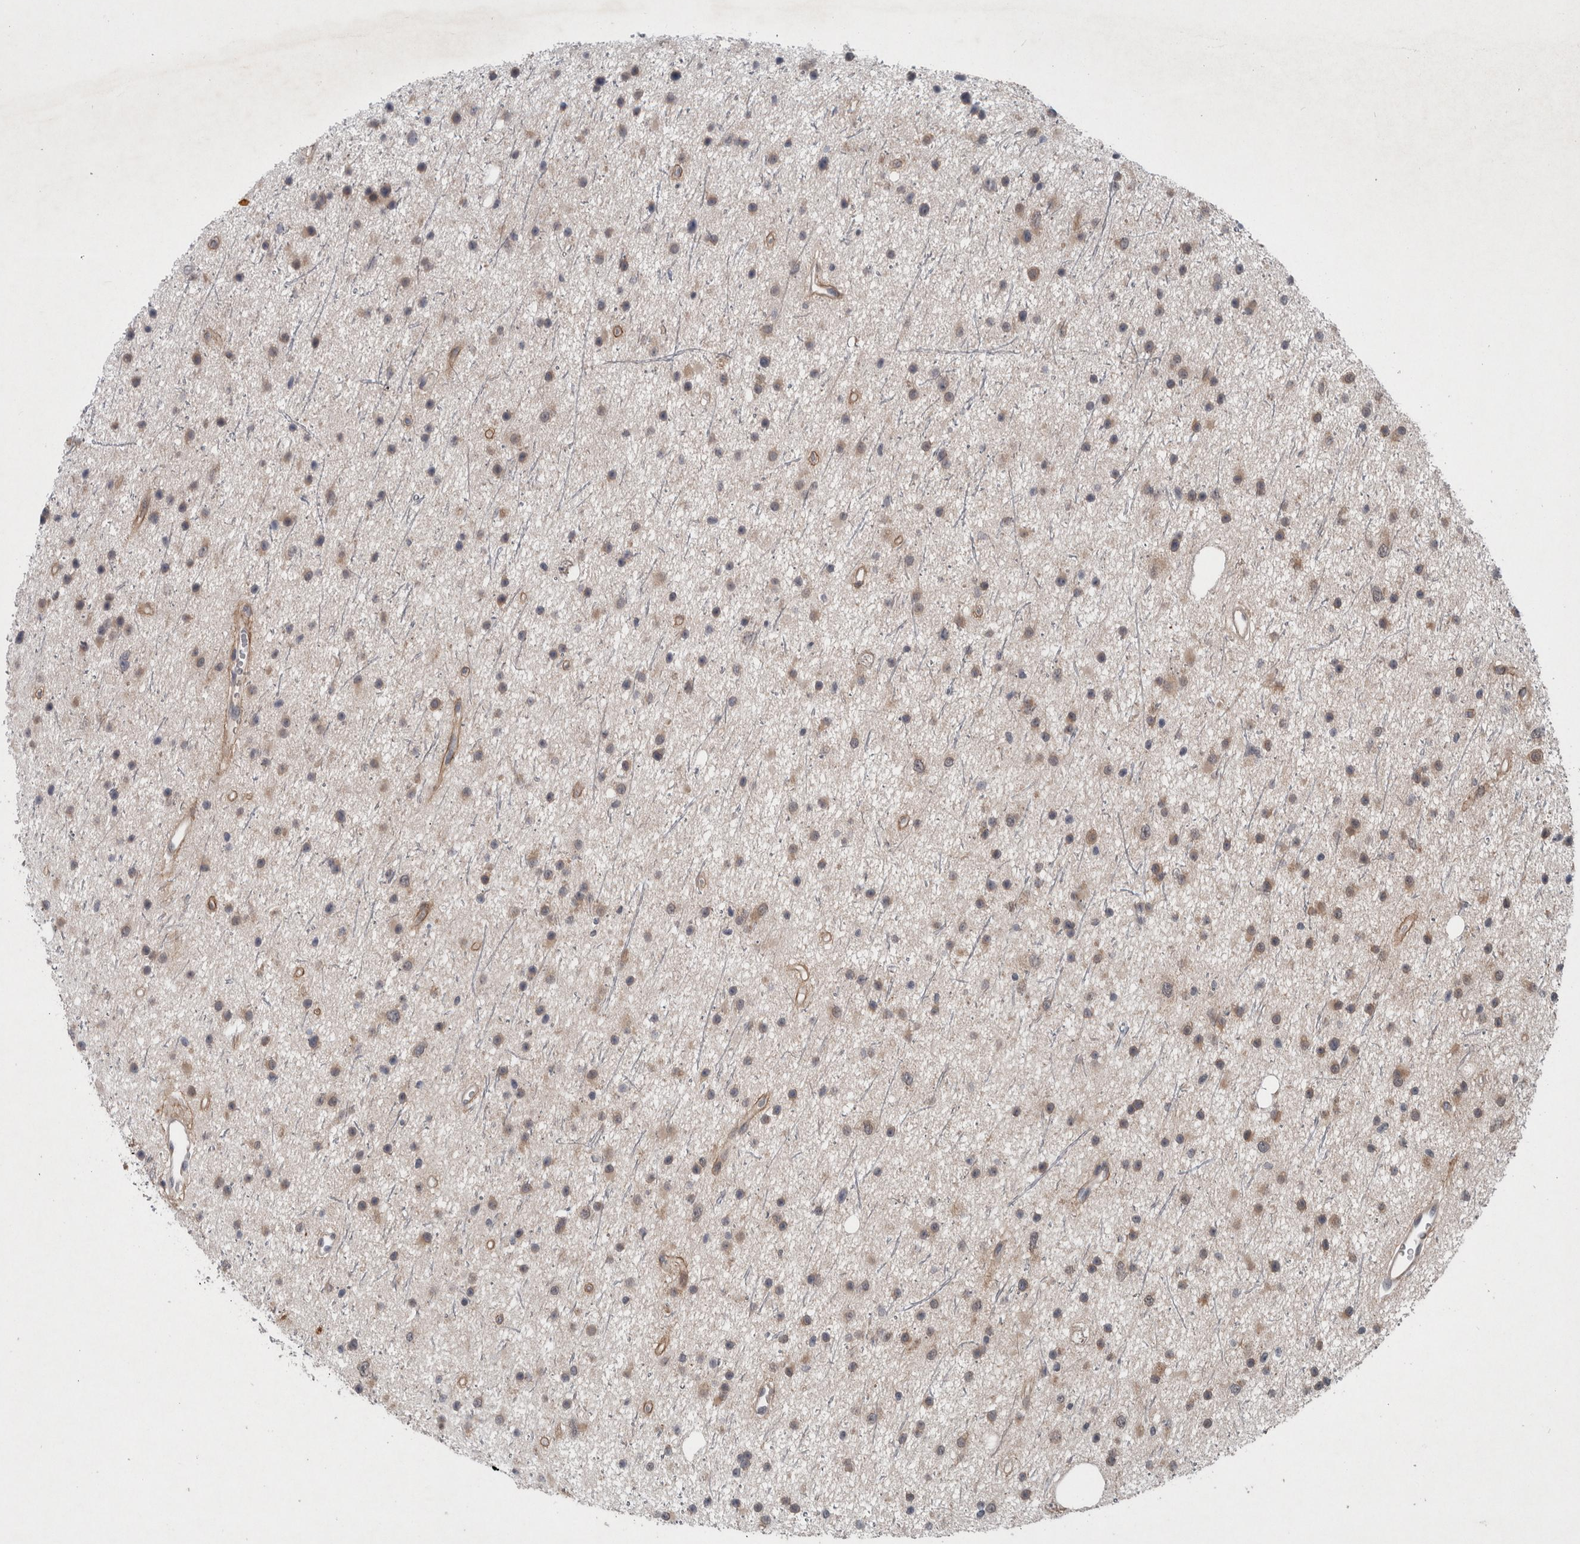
{"staining": {"intensity": "weak", "quantity": "25%-75%", "location": "cytoplasmic/membranous"}, "tissue": "glioma", "cell_type": "Tumor cells", "image_type": "cancer", "snomed": [{"axis": "morphology", "description": "Glioma, malignant, Low grade"}, {"axis": "topography", "description": "Cerebral cortex"}], "caption": "IHC of malignant glioma (low-grade) reveals low levels of weak cytoplasmic/membranous staining in about 25%-75% of tumor cells. The protein of interest is shown in brown color, while the nuclei are stained blue.", "gene": "GIMAP6", "patient": {"sex": "female", "age": 39}}